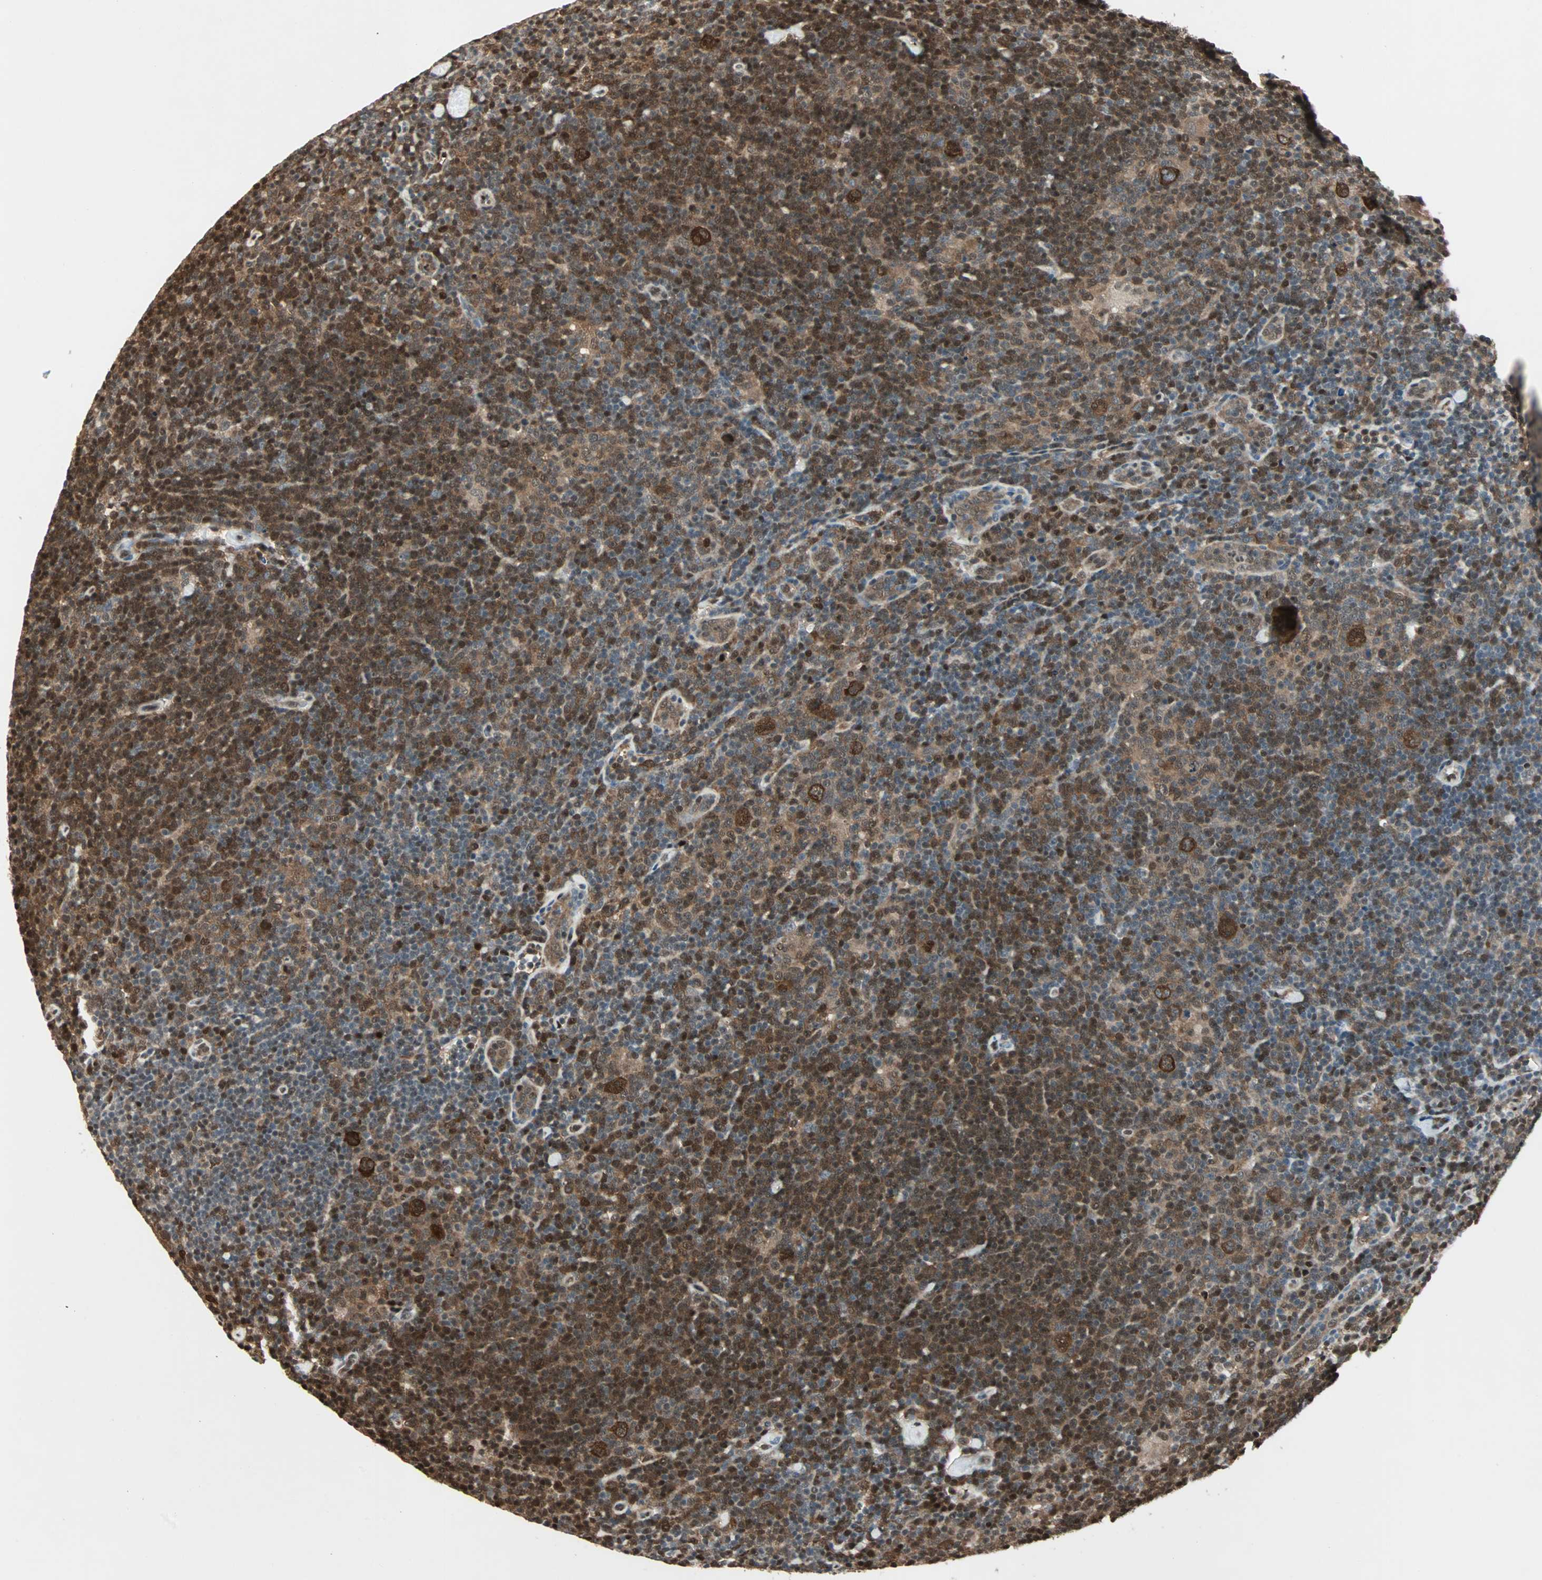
{"staining": {"intensity": "strong", "quantity": ">75%", "location": "cytoplasmic/membranous"}, "tissue": "lymphoma", "cell_type": "Tumor cells", "image_type": "cancer", "snomed": [{"axis": "morphology", "description": "Hodgkin's disease, NOS"}, {"axis": "topography", "description": "Lymph node"}], "caption": "Immunohistochemistry image of human lymphoma stained for a protein (brown), which displays high levels of strong cytoplasmic/membranous staining in about >75% of tumor cells.", "gene": "ACLY", "patient": {"sex": "female", "age": 57}}